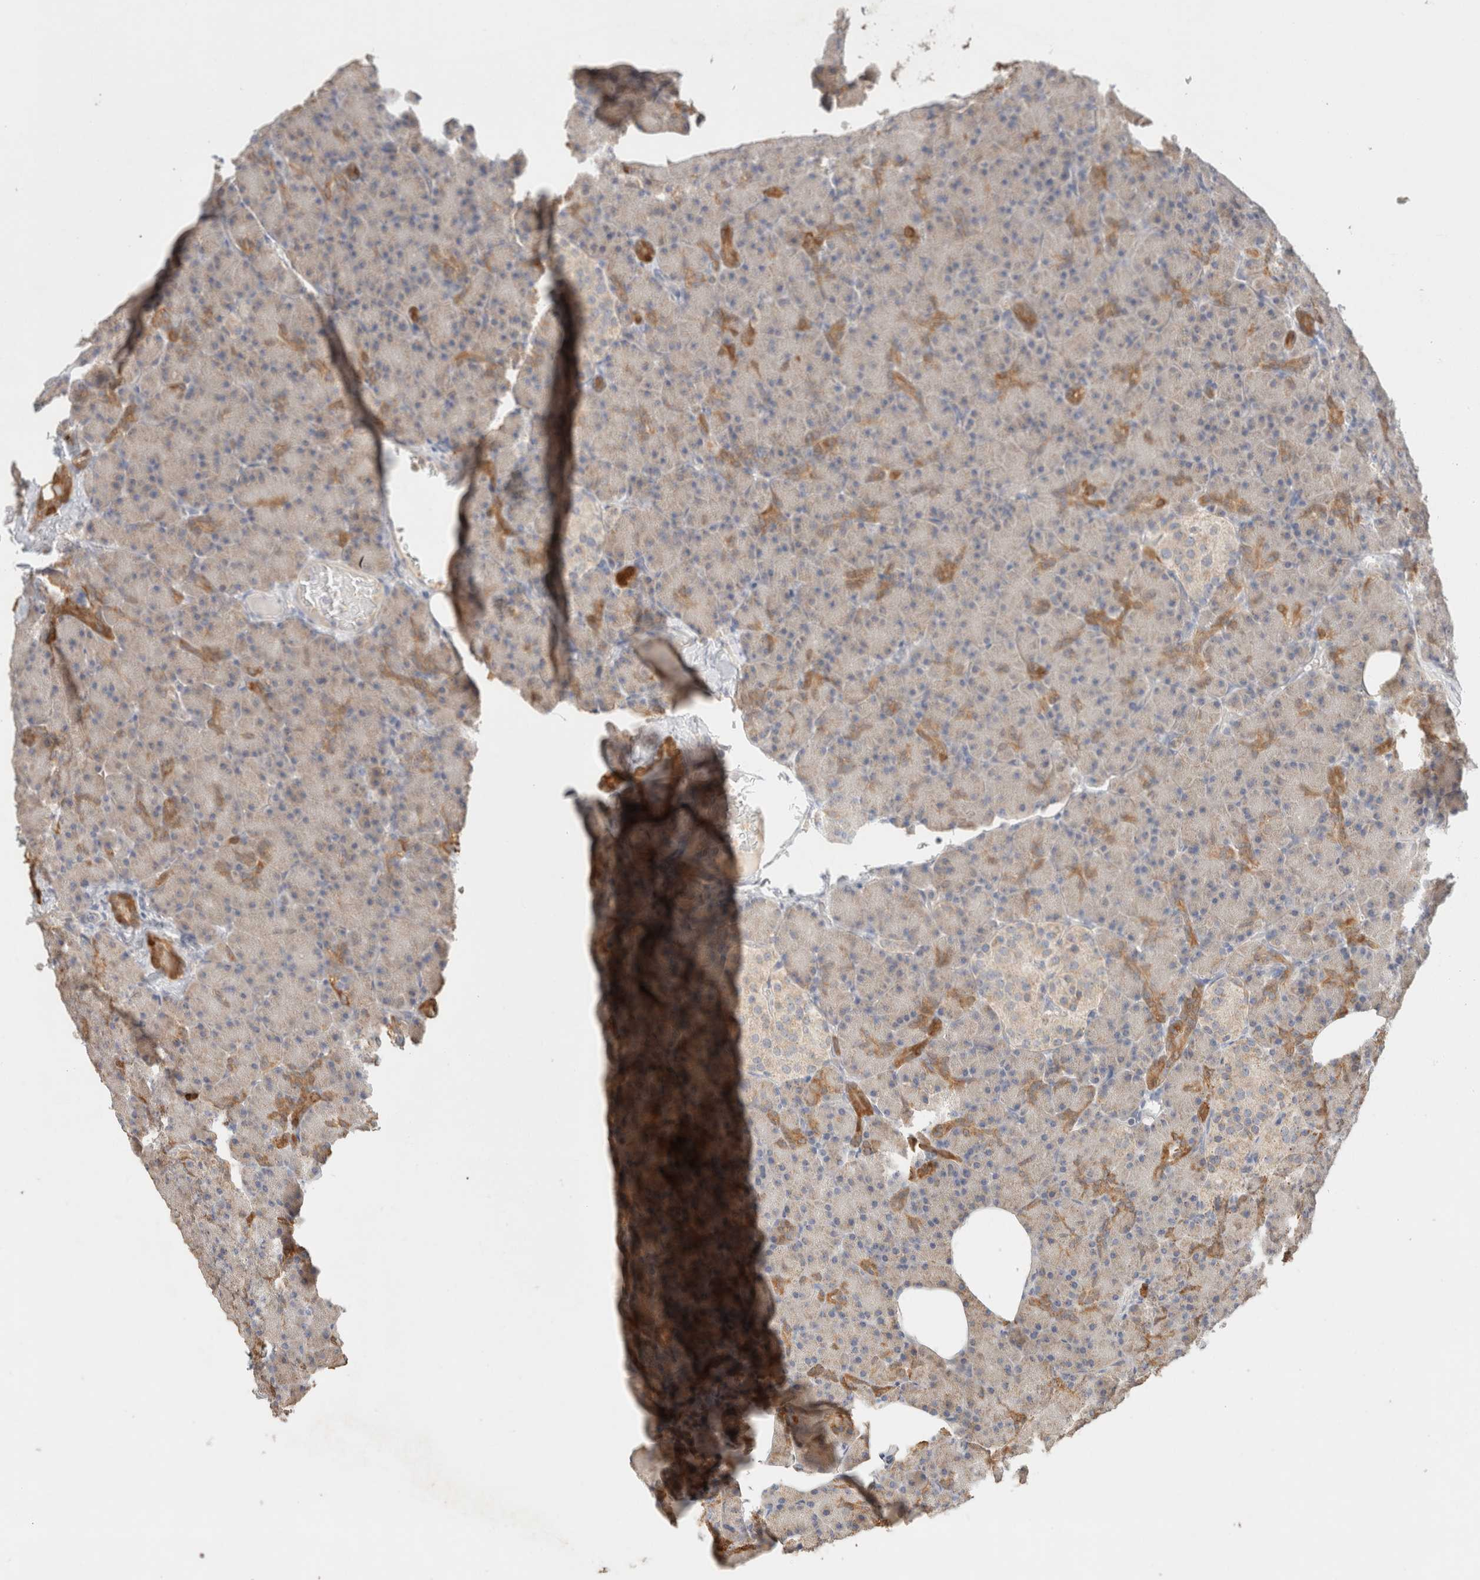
{"staining": {"intensity": "moderate", "quantity": "<25%", "location": "cytoplasmic/membranous"}, "tissue": "pancreas", "cell_type": "Exocrine glandular cells", "image_type": "normal", "snomed": [{"axis": "morphology", "description": "Normal tissue, NOS"}, {"axis": "topography", "description": "Pancreas"}], "caption": "The photomicrograph shows a brown stain indicating the presence of a protein in the cytoplasmic/membranous of exocrine glandular cells in pancreas.", "gene": "CA13", "patient": {"sex": "female", "age": 43}}